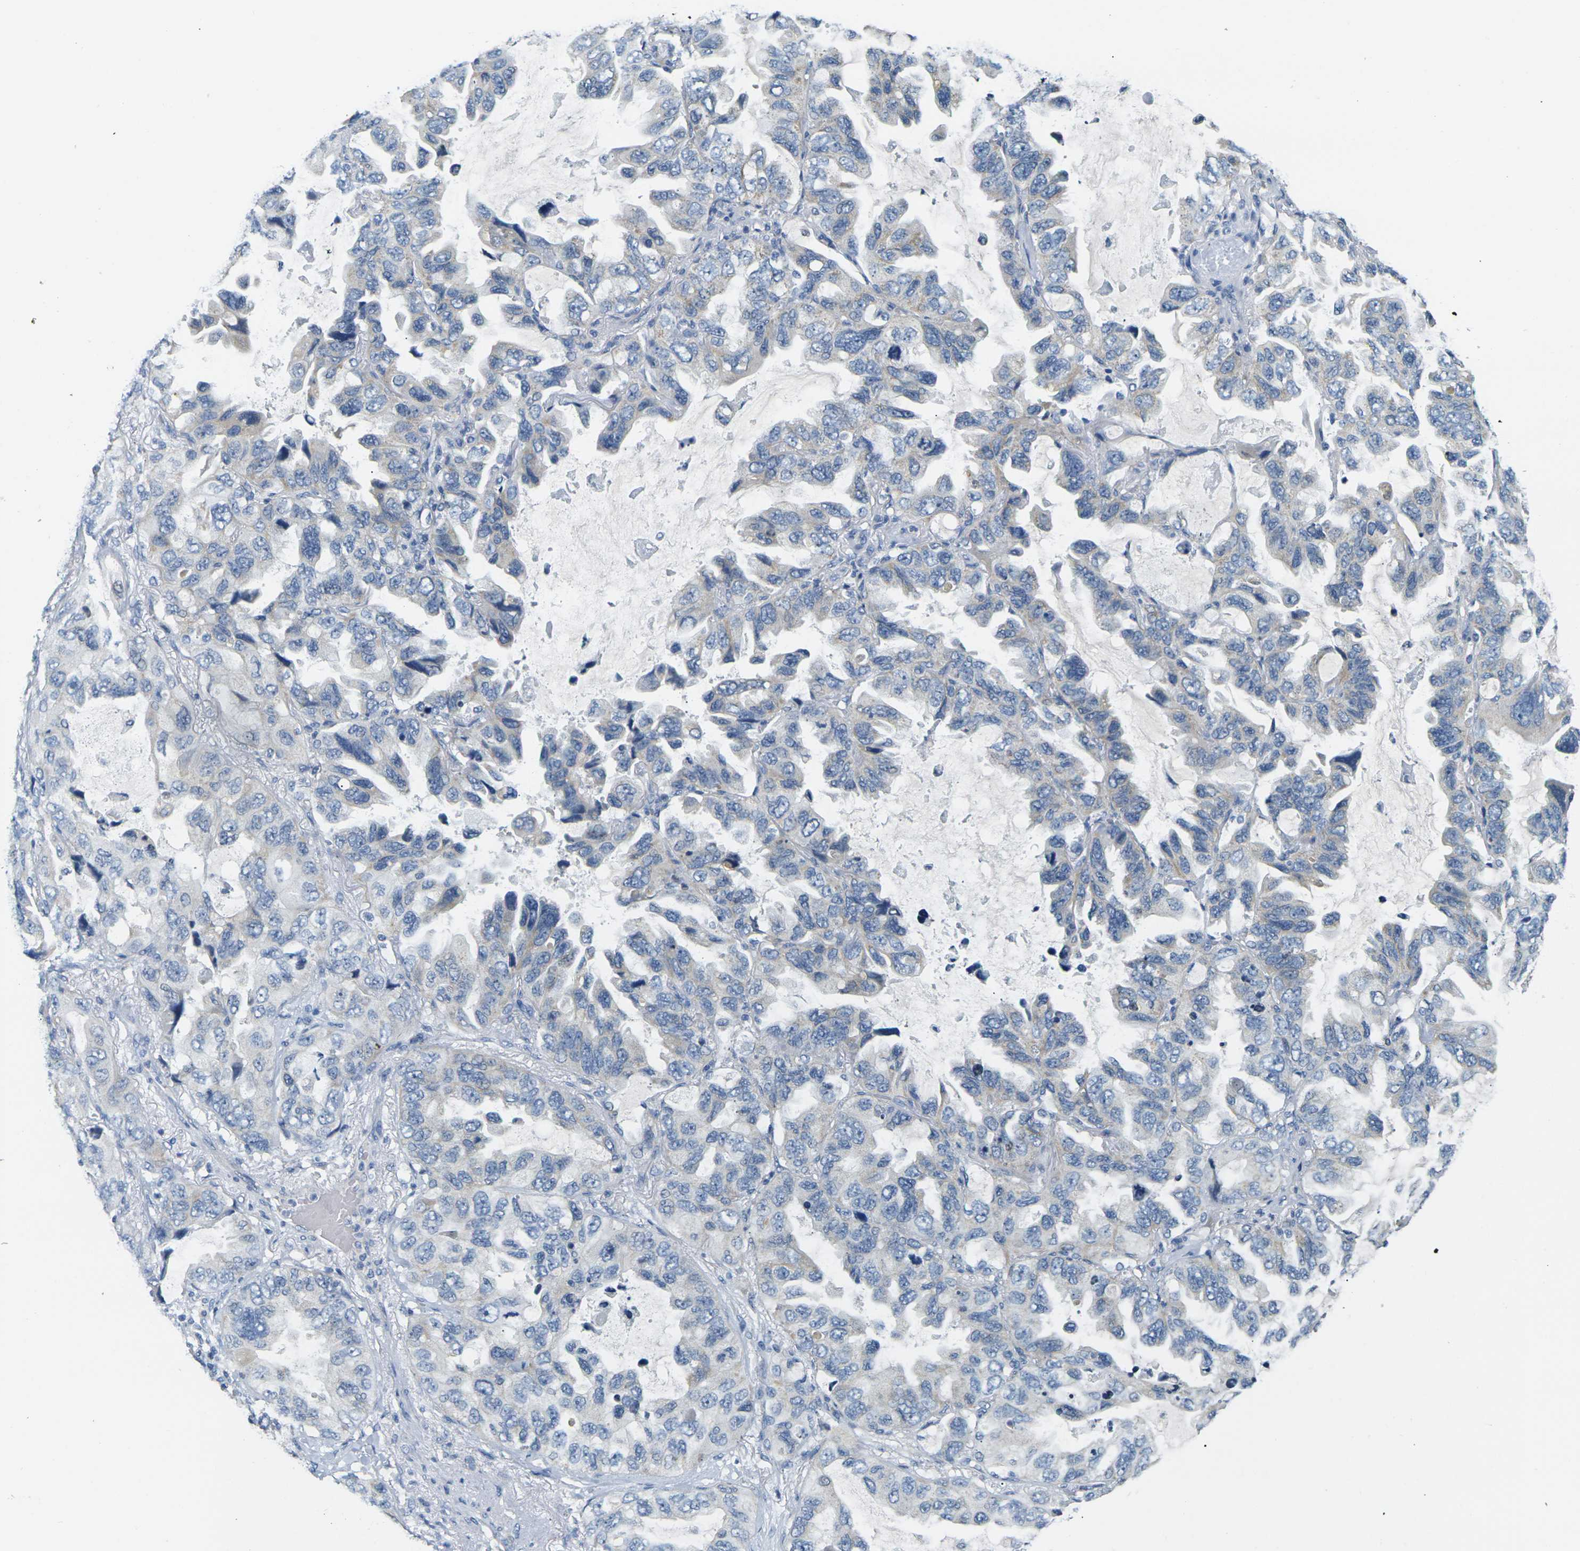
{"staining": {"intensity": "weak", "quantity": "<25%", "location": "cytoplasmic/membranous"}, "tissue": "lung cancer", "cell_type": "Tumor cells", "image_type": "cancer", "snomed": [{"axis": "morphology", "description": "Squamous cell carcinoma, NOS"}, {"axis": "topography", "description": "Lung"}], "caption": "Micrograph shows no protein staining in tumor cells of lung cancer tissue. (DAB (3,3'-diaminobenzidine) immunohistochemistry (IHC) visualized using brightfield microscopy, high magnification).", "gene": "SHISAL2B", "patient": {"sex": "female", "age": 73}}